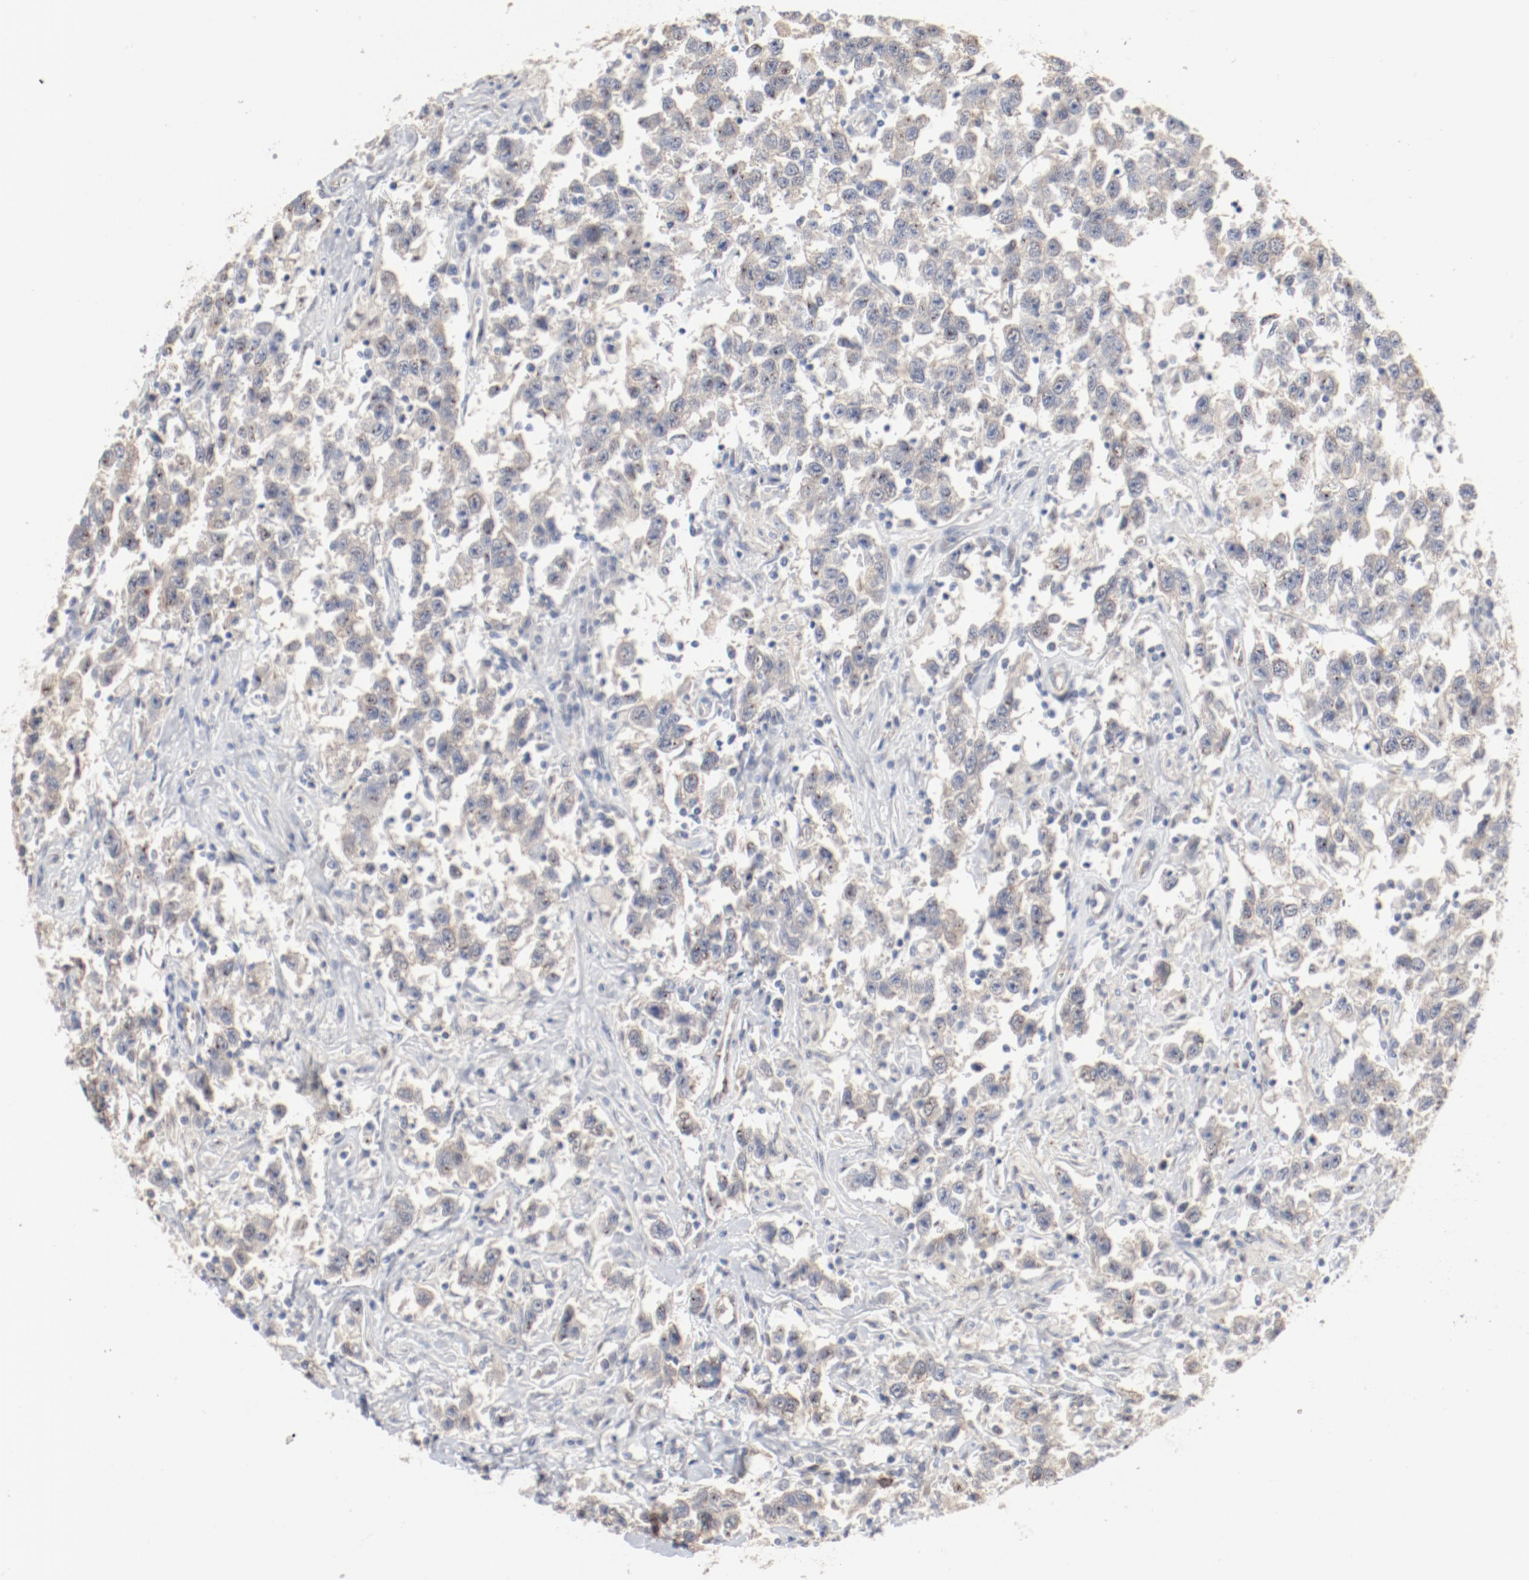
{"staining": {"intensity": "moderate", "quantity": "<25%", "location": "cytoplasmic/membranous"}, "tissue": "testis cancer", "cell_type": "Tumor cells", "image_type": "cancer", "snomed": [{"axis": "morphology", "description": "Seminoma, NOS"}, {"axis": "topography", "description": "Testis"}], "caption": "A brown stain labels moderate cytoplasmic/membranous positivity of a protein in testis seminoma tumor cells.", "gene": "CDK1", "patient": {"sex": "male", "age": 41}}